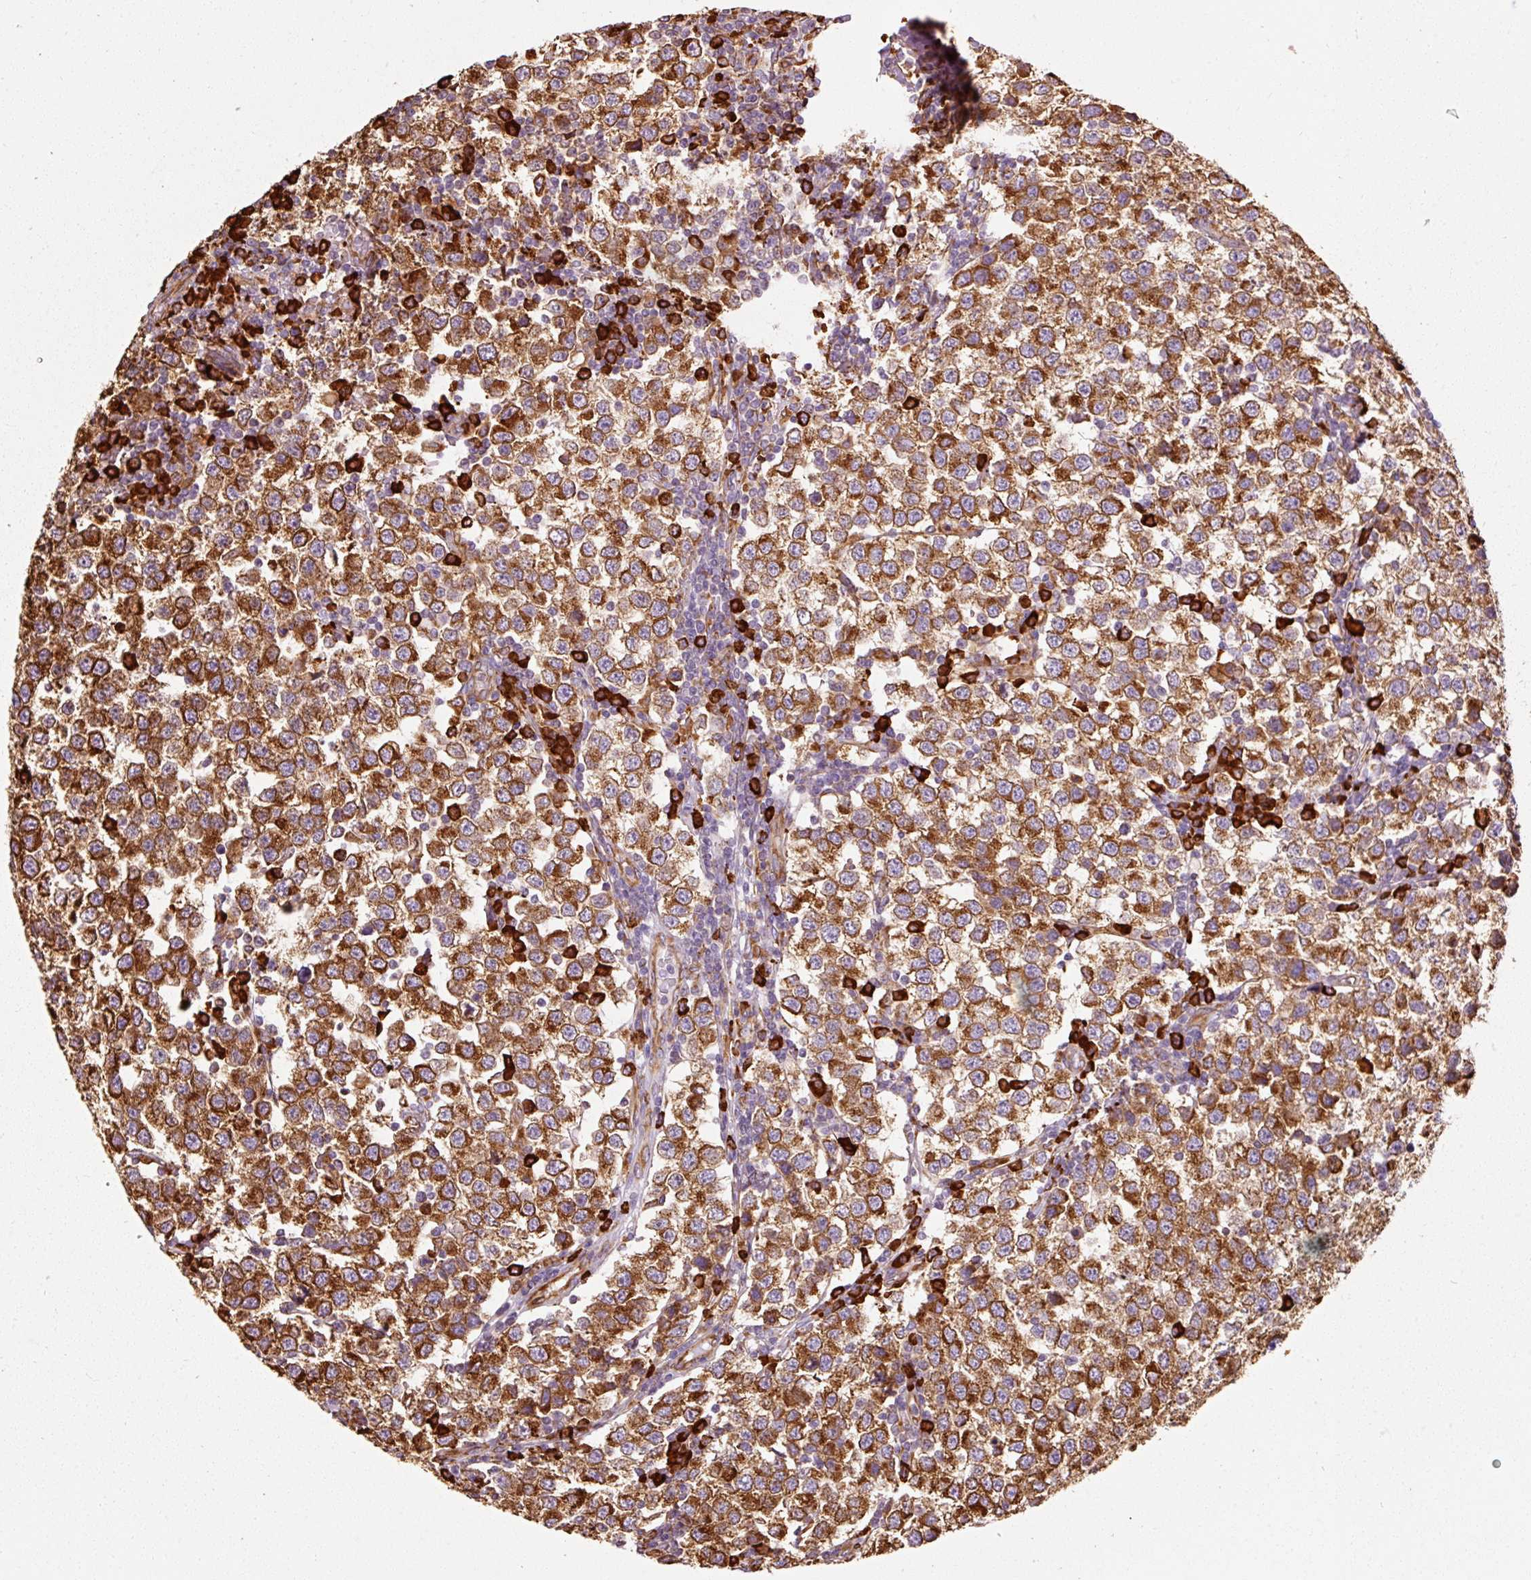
{"staining": {"intensity": "strong", "quantity": ">75%", "location": "cytoplasmic/membranous"}, "tissue": "testis cancer", "cell_type": "Tumor cells", "image_type": "cancer", "snomed": [{"axis": "morphology", "description": "Seminoma, NOS"}, {"axis": "topography", "description": "Testis"}], "caption": "Testis cancer (seminoma) stained for a protein reveals strong cytoplasmic/membranous positivity in tumor cells.", "gene": "KLC1", "patient": {"sex": "male", "age": 34}}